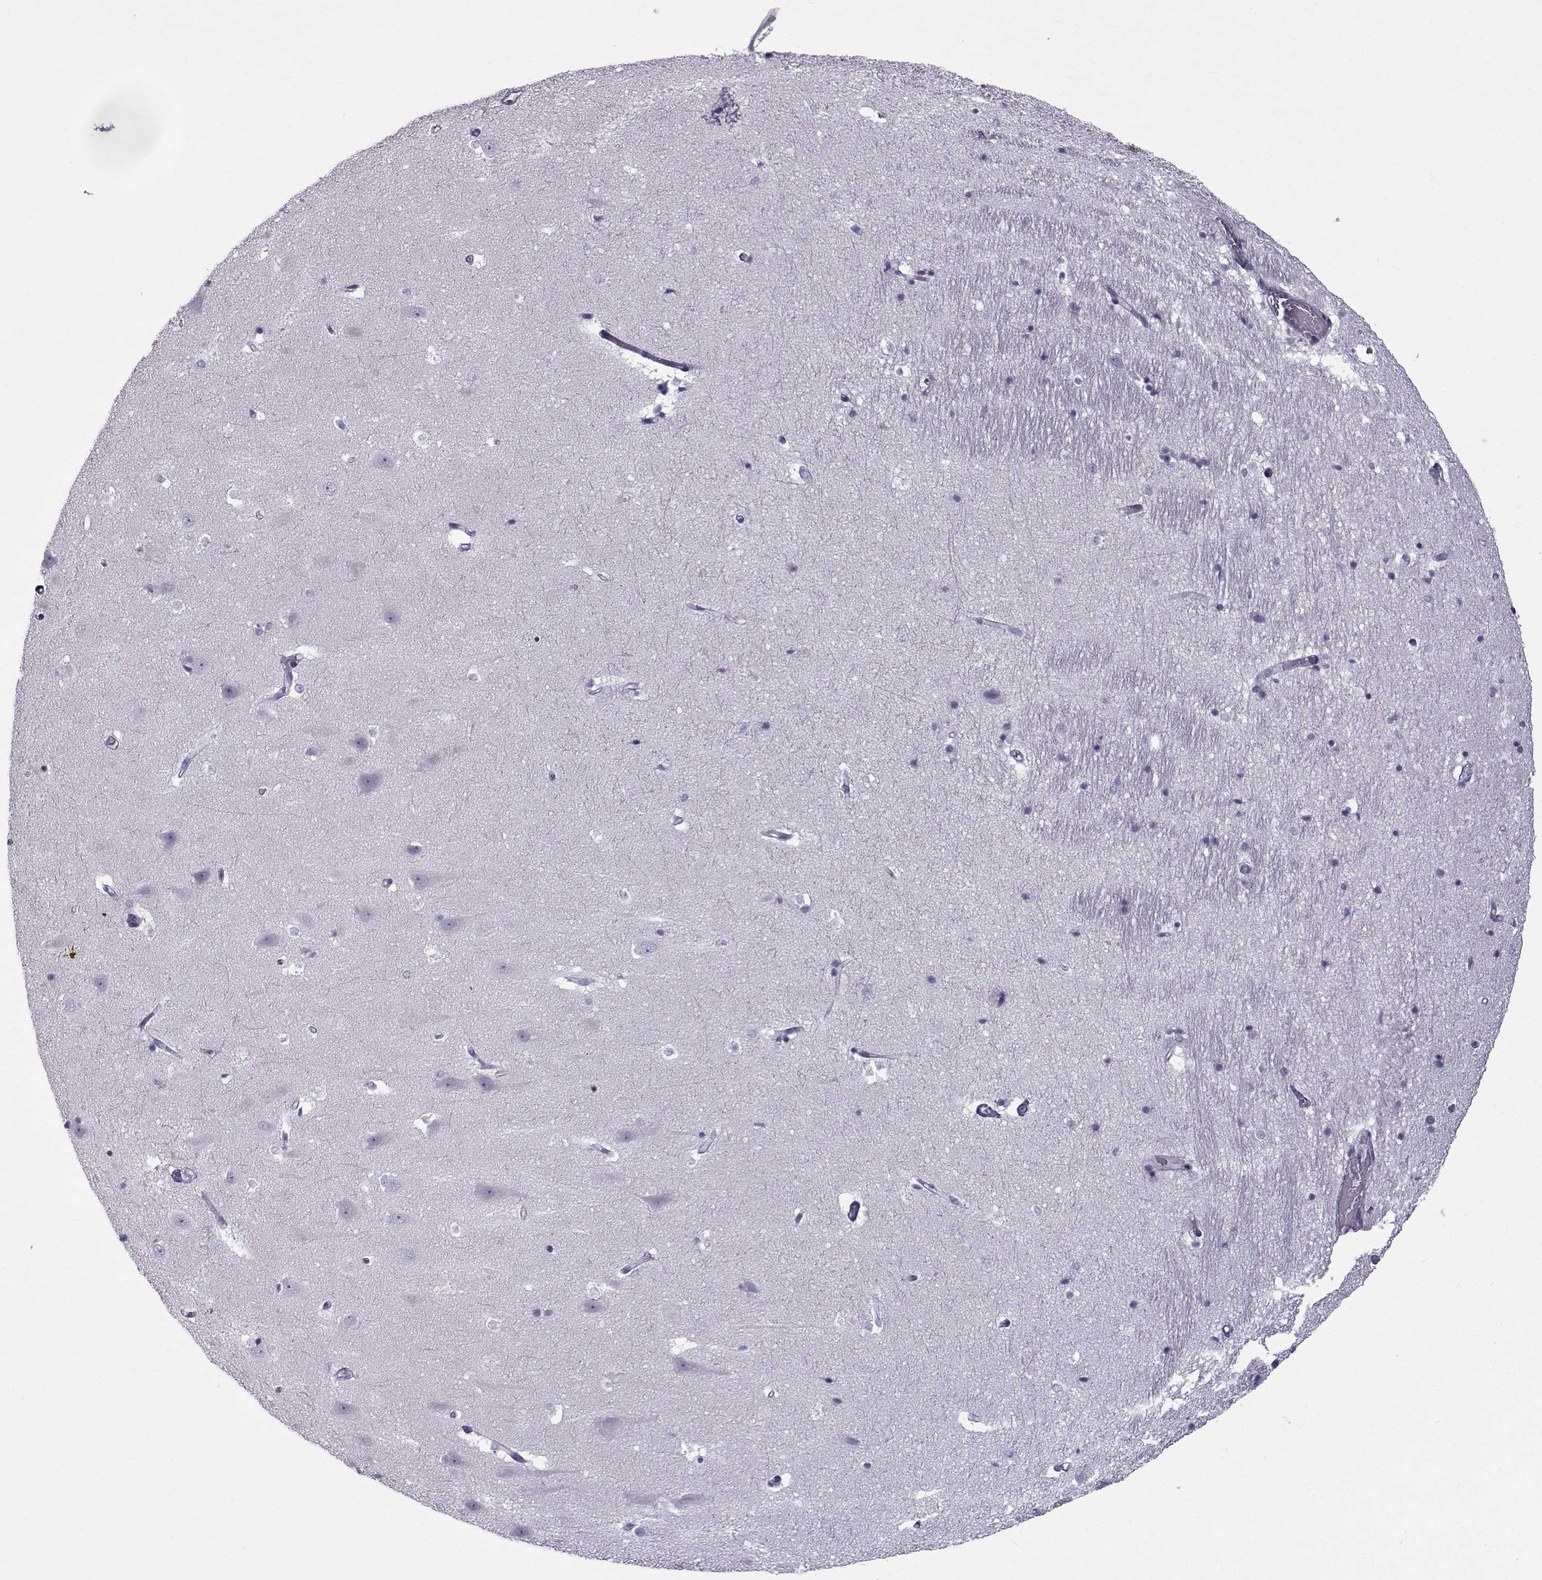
{"staining": {"intensity": "negative", "quantity": "none", "location": "none"}, "tissue": "hippocampus", "cell_type": "Glial cells", "image_type": "normal", "snomed": [{"axis": "morphology", "description": "Normal tissue, NOS"}, {"axis": "topography", "description": "Hippocampus"}], "caption": "DAB immunohistochemical staining of normal hippocampus displays no significant staining in glial cells.", "gene": "ROPN1B", "patient": {"sex": "male", "age": 44}}